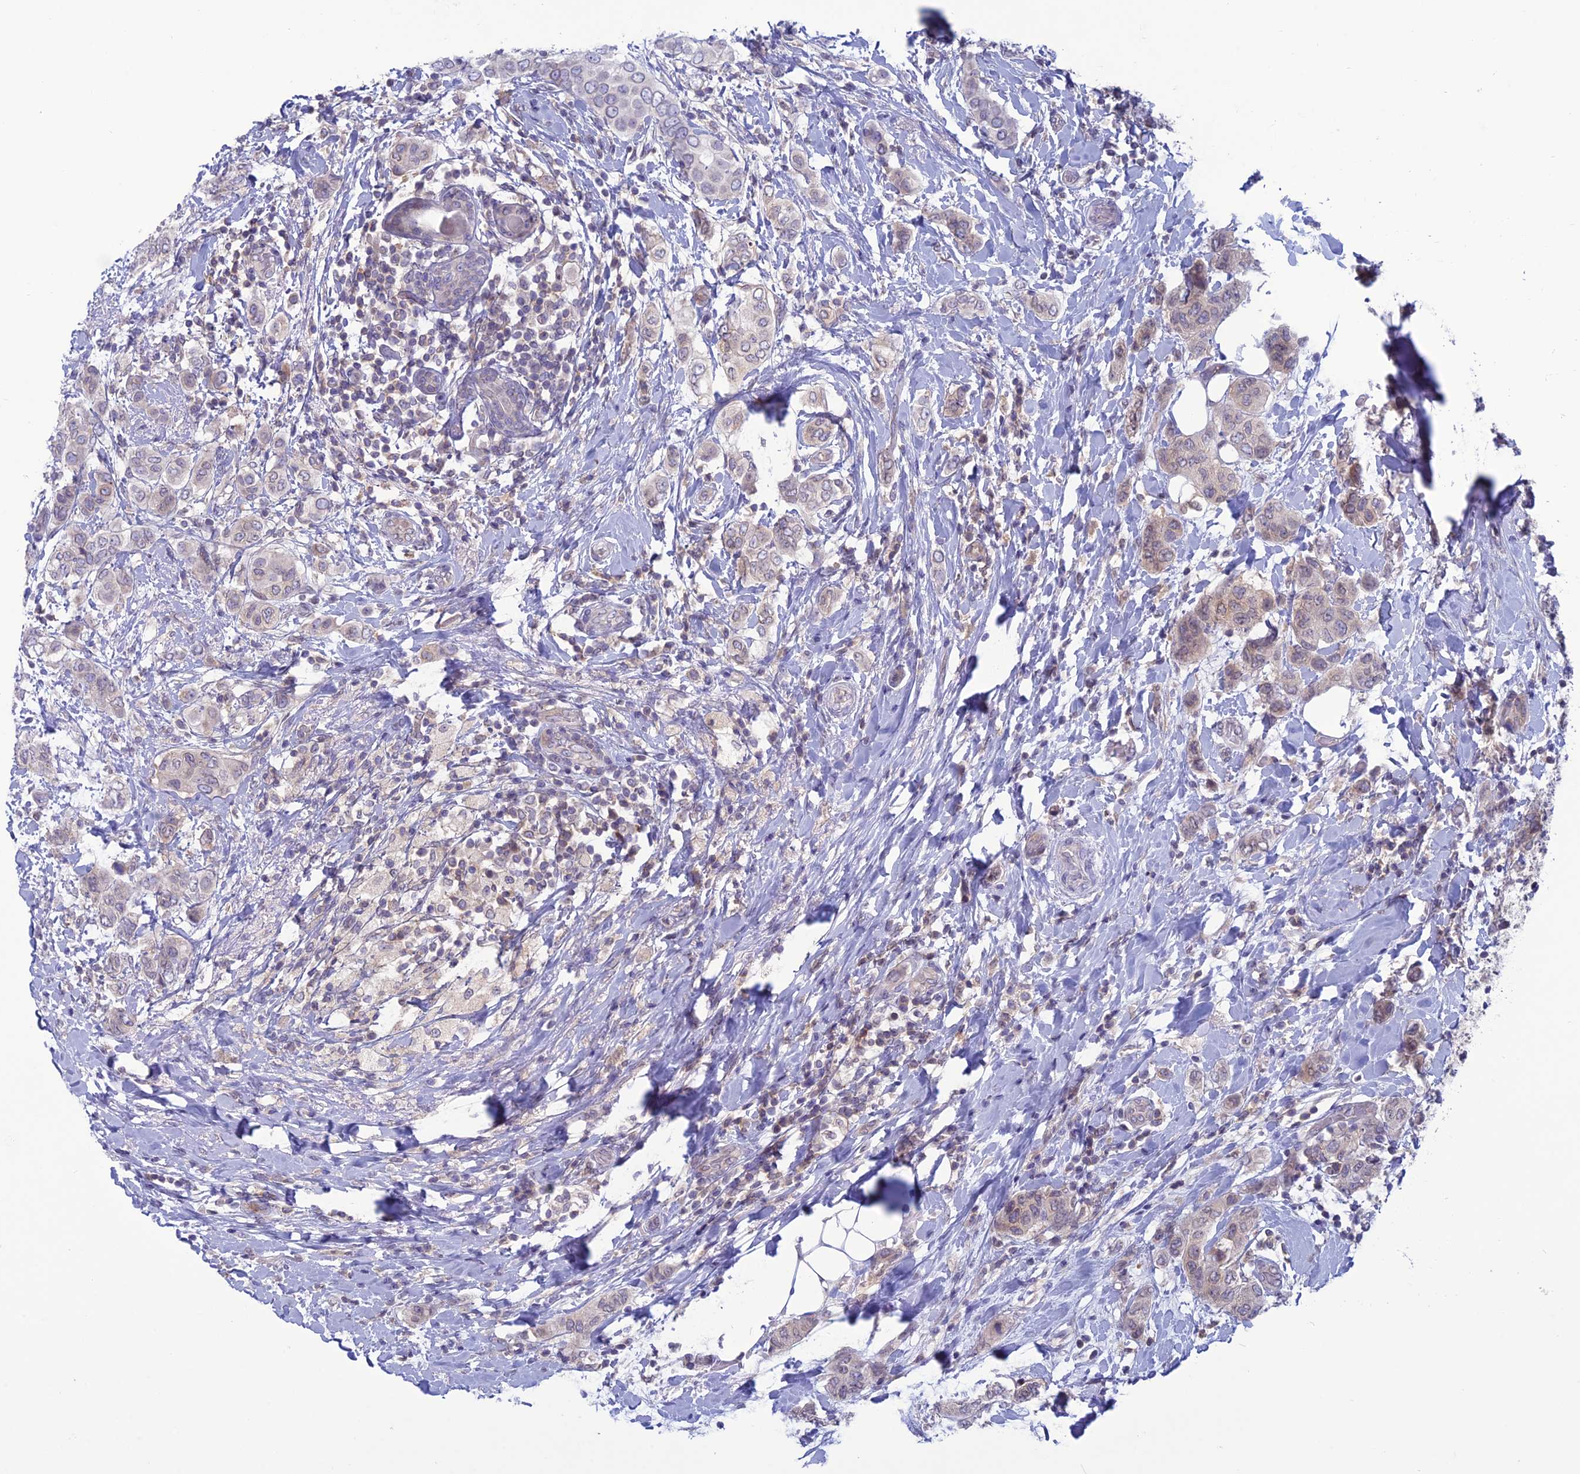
{"staining": {"intensity": "weak", "quantity": "<25%", "location": "cytoplasmic/membranous,nuclear"}, "tissue": "breast cancer", "cell_type": "Tumor cells", "image_type": "cancer", "snomed": [{"axis": "morphology", "description": "Lobular carcinoma"}, {"axis": "topography", "description": "Breast"}], "caption": "Immunohistochemical staining of breast cancer exhibits no significant staining in tumor cells.", "gene": "WDR46", "patient": {"sex": "female", "age": 51}}